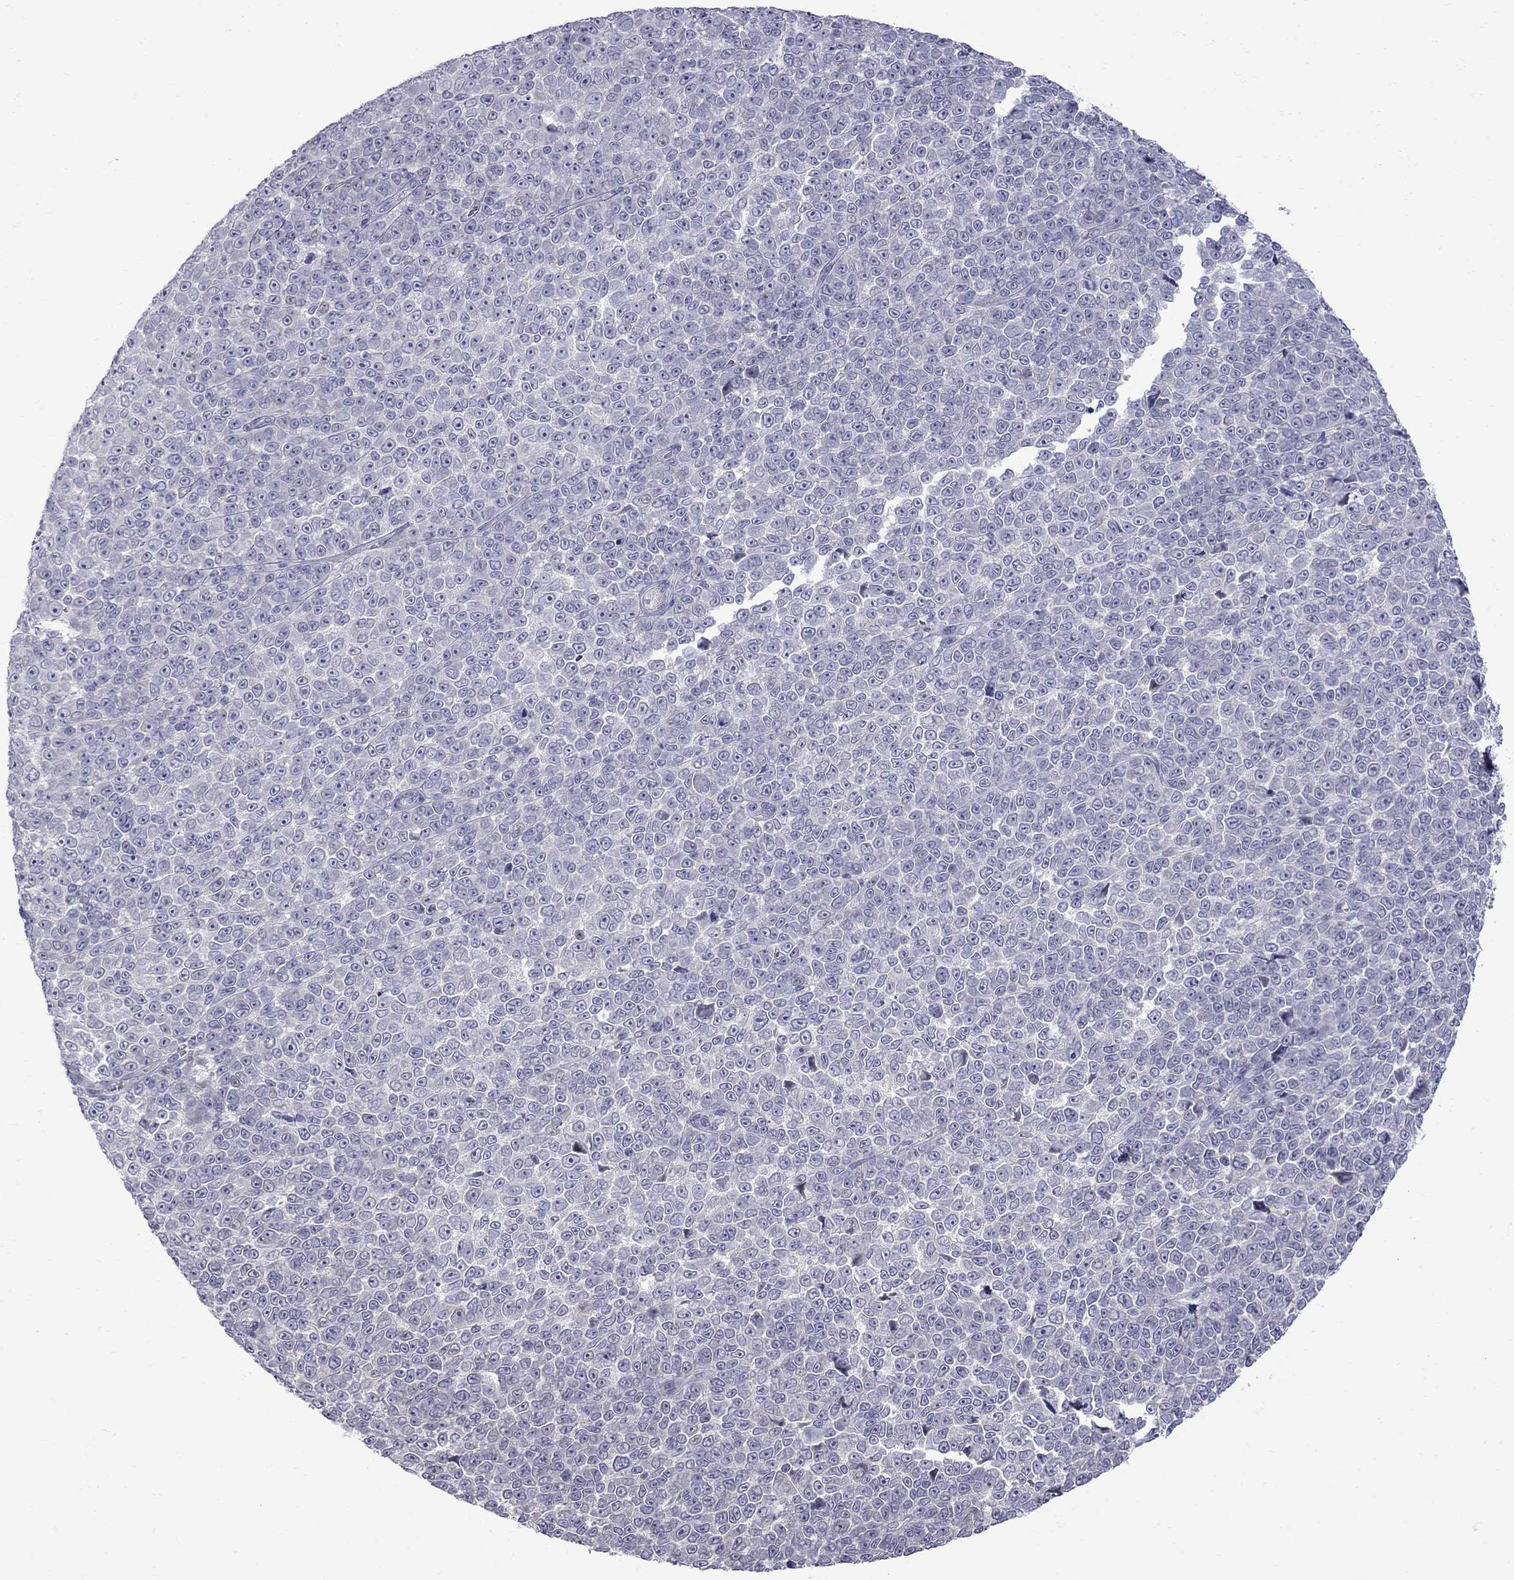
{"staining": {"intensity": "negative", "quantity": "none", "location": "none"}, "tissue": "melanoma", "cell_type": "Tumor cells", "image_type": "cancer", "snomed": [{"axis": "morphology", "description": "Malignant melanoma, NOS"}, {"axis": "topography", "description": "Skin"}], "caption": "A high-resolution histopathology image shows immunohistochemistry (IHC) staining of malignant melanoma, which reveals no significant staining in tumor cells.", "gene": "NRARP", "patient": {"sex": "female", "age": 95}}